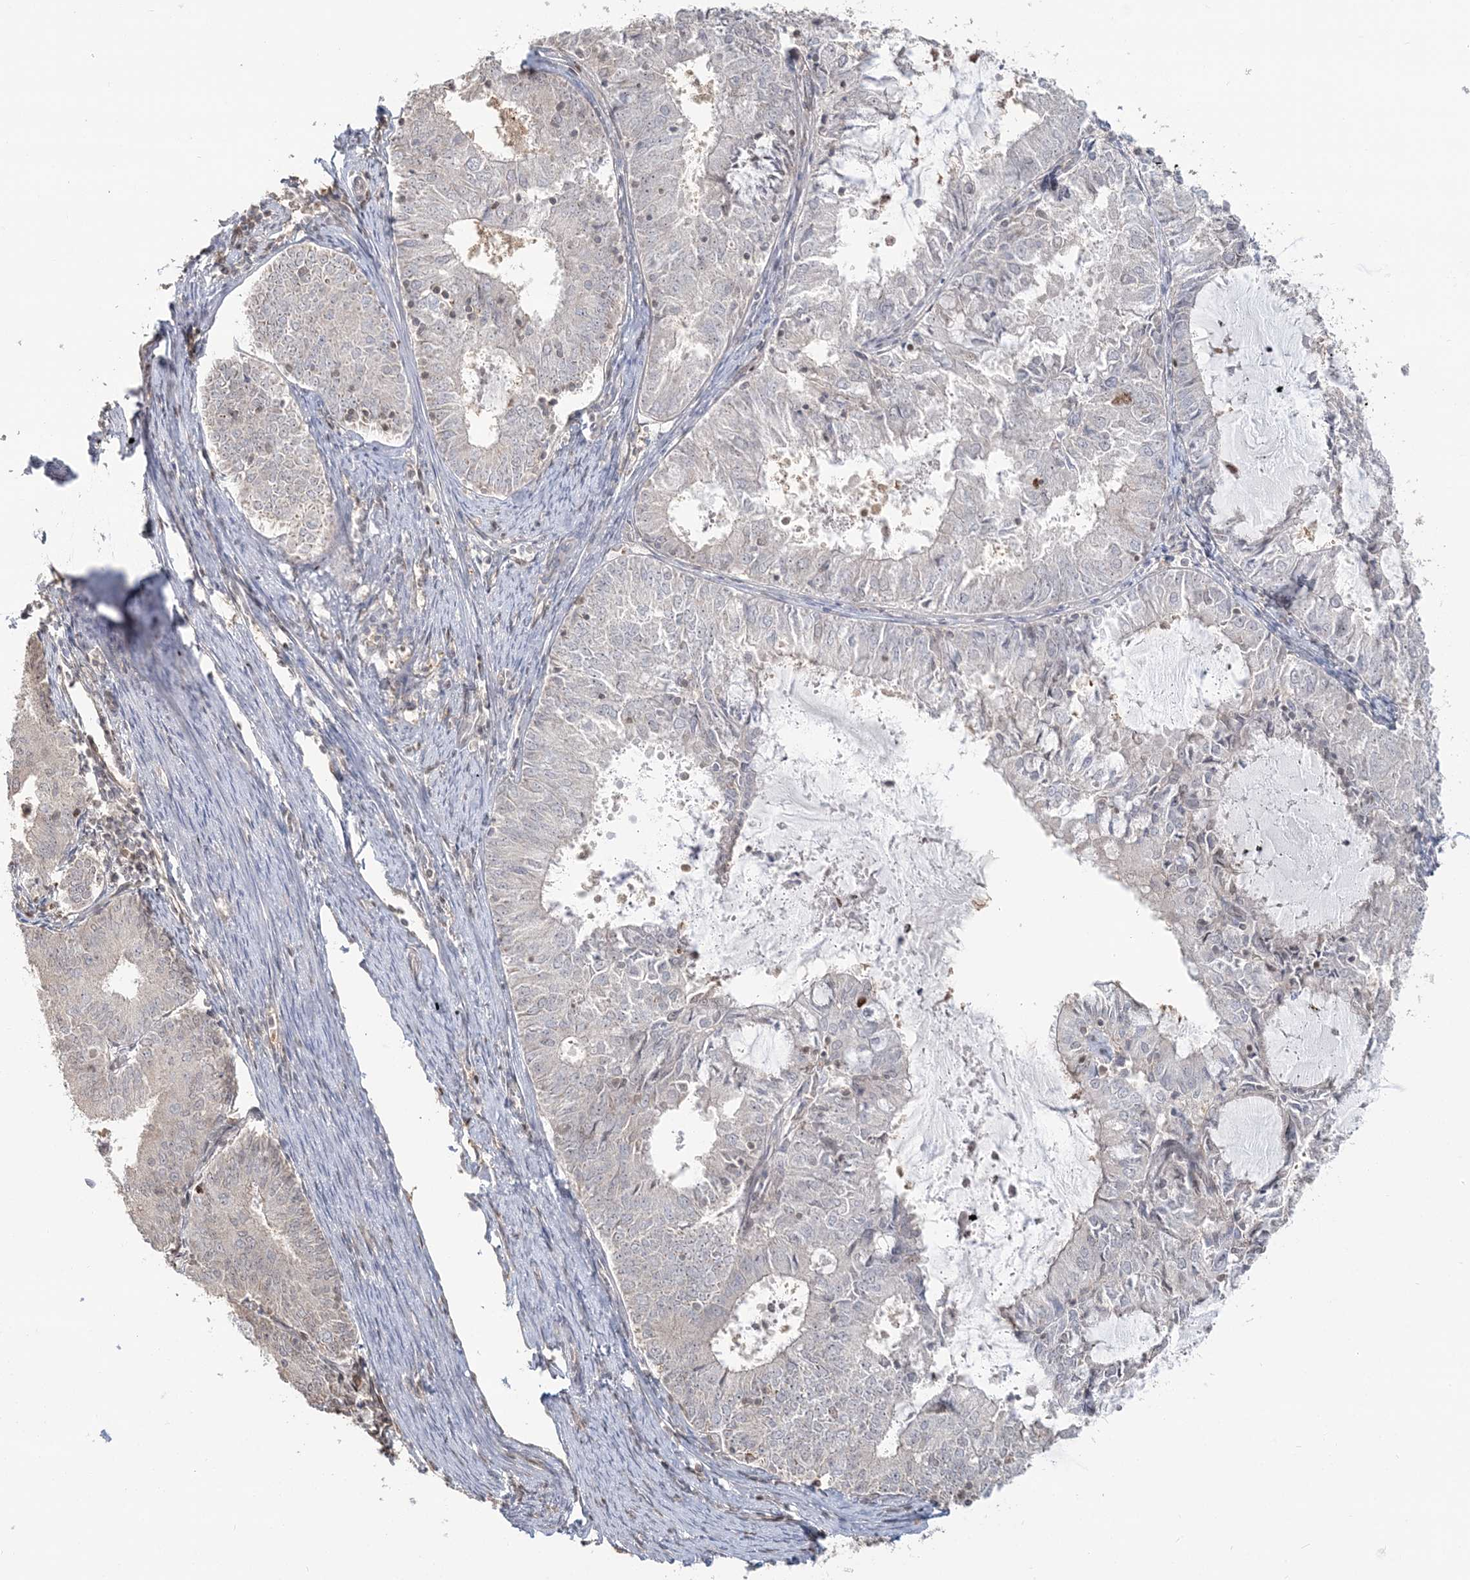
{"staining": {"intensity": "weak", "quantity": "<25%", "location": "nuclear"}, "tissue": "endometrial cancer", "cell_type": "Tumor cells", "image_type": "cancer", "snomed": [{"axis": "morphology", "description": "Adenocarcinoma, NOS"}, {"axis": "topography", "description": "Endometrium"}], "caption": "There is no significant positivity in tumor cells of adenocarcinoma (endometrial).", "gene": "SUMO2", "patient": {"sex": "female", "age": 57}}